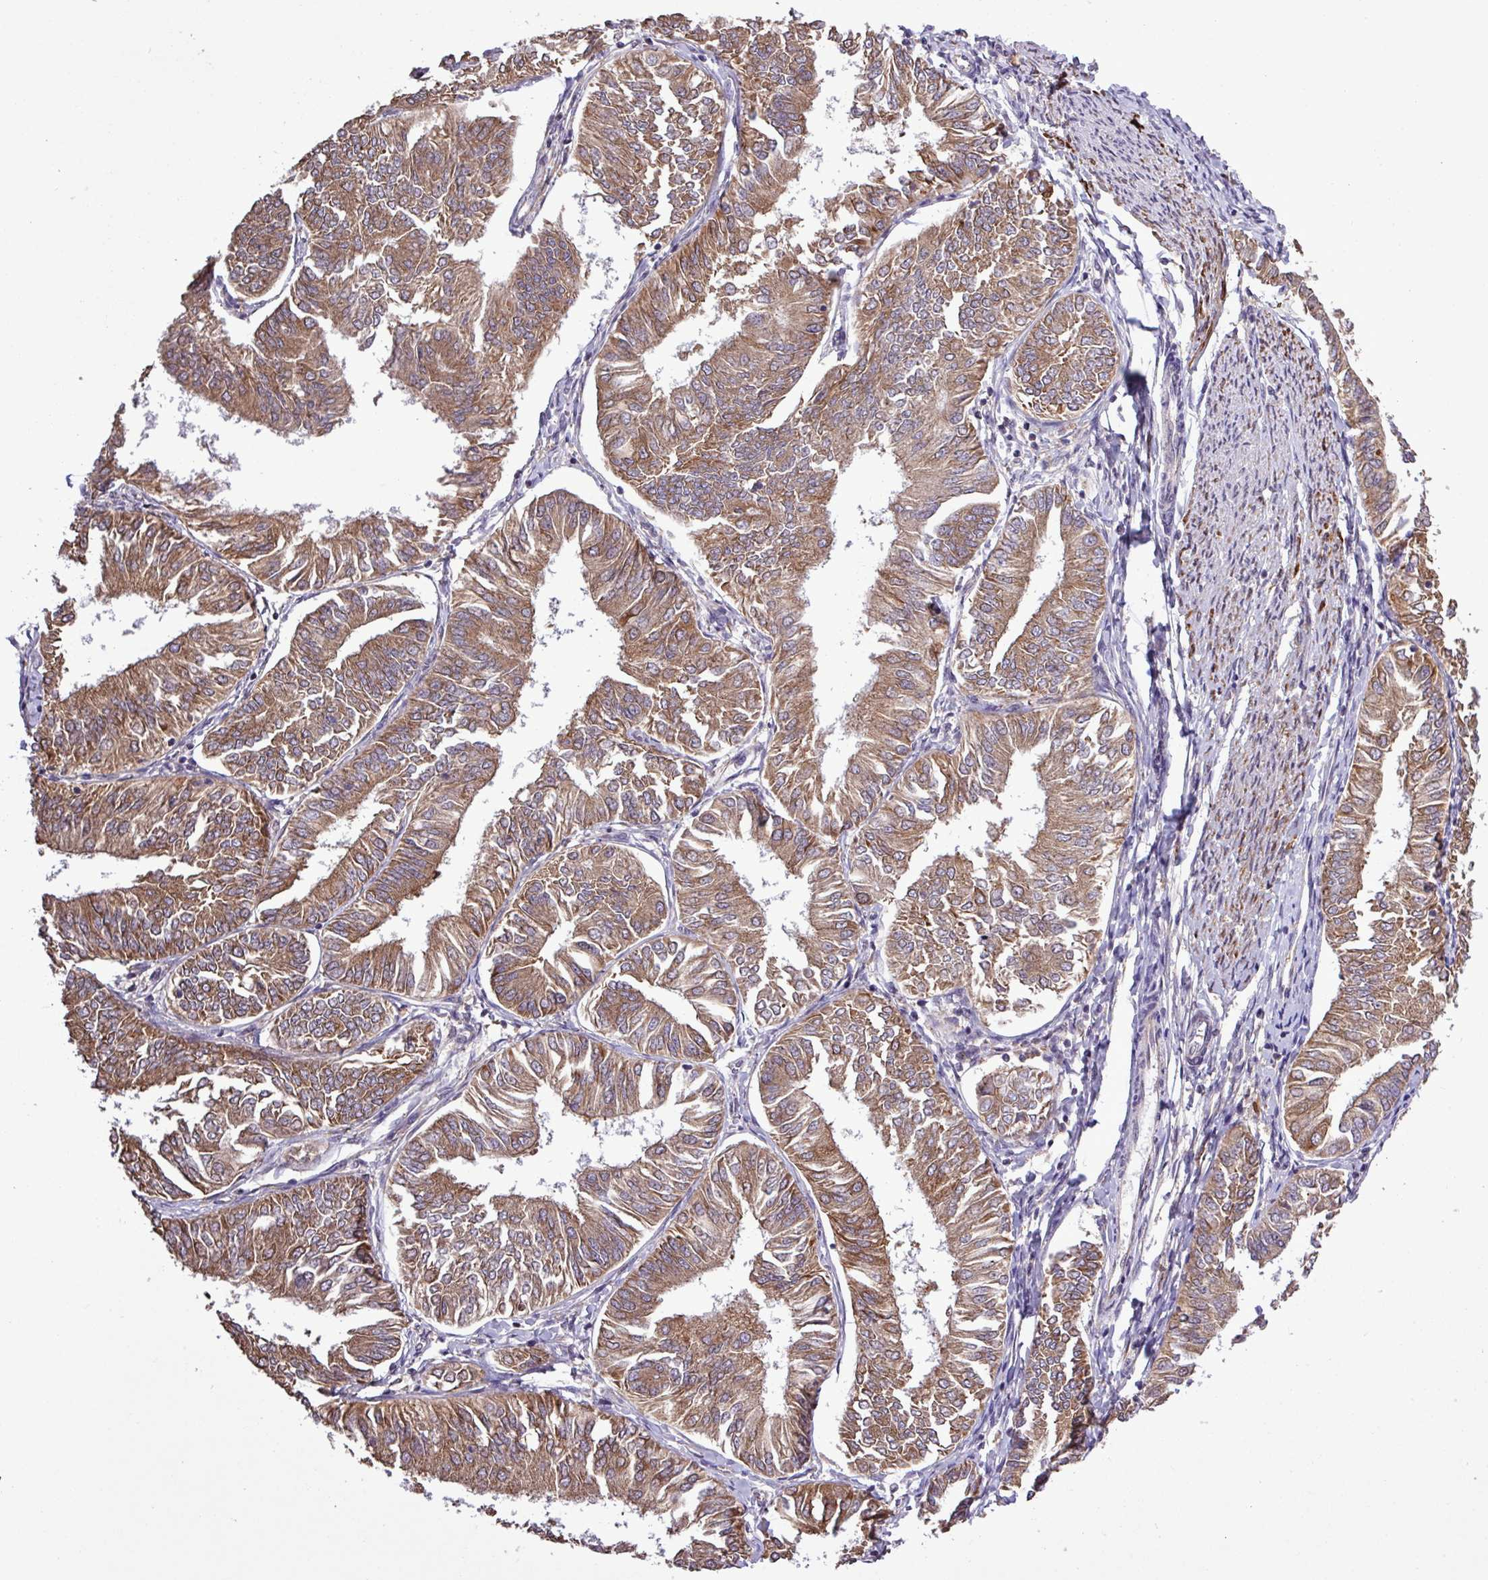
{"staining": {"intensity": "moderate", "quantity": ">75%", "location": "cytoplasmic/membranous"}, "tissue": "endometrial cancer", "cell_type": "Tumor cells", "image_type": "cancer", "snomed": [{"axis": "morphology", "description": "Adenocarcinoma, NOS"}, {"axis": "topography", "description": "Endometrium"}], "caption": "A brown stain highlights moderate cytoplasmic/membranous staining of a protein in human adenocarcinoma (endometrial) tumor cells. (IHC, brightfield microscopy, high magnification).", "gene": "MEGF6", "patient": {"sex": "female", "age": 58}}